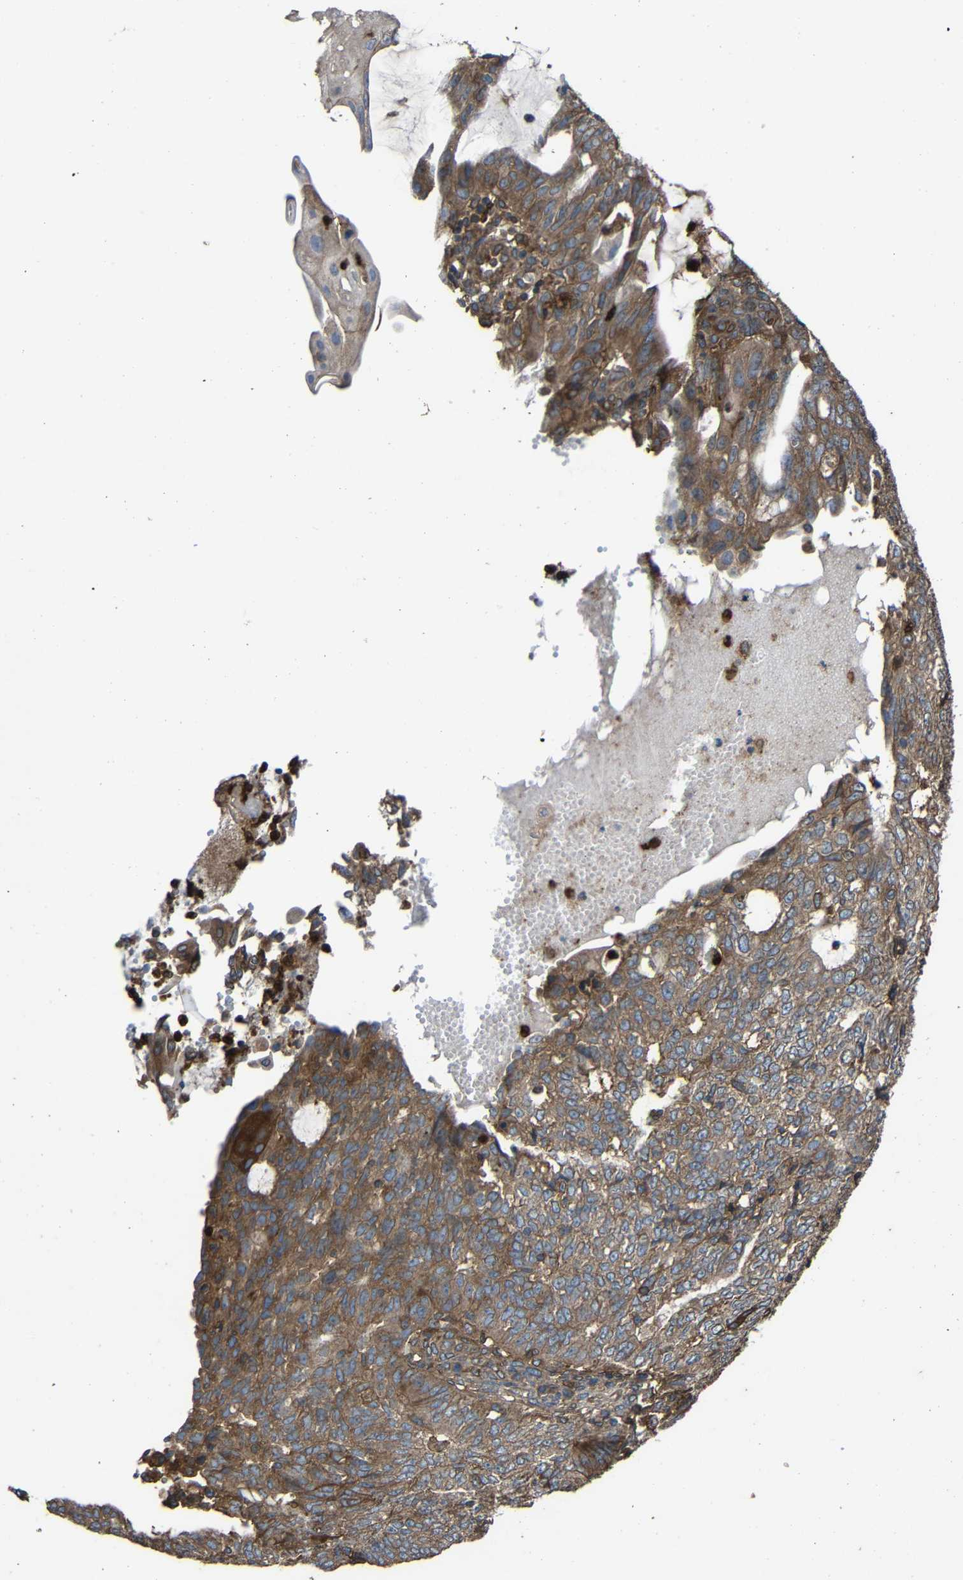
{"staining": {"intensity": "moderate", "quantity": ">75%", "location": "cytoplasmic/membranous"}, "tissue": "endometrial cancer", "cell_type": "Tumor cells", "image_type": "cancer", "snomed": [{"axis": "morphology", "description": "Adenocarcinoma, NOS"}, {"axis": "topography", "description": "Endometrium"}], "caption": "The image exhibits staining of endometrial cancer, revealing moderate cytoplasmic/membranous protein expression (brown color) within tumor cells.", "gene": "TREM2", "patient": {"sex": "female", "age": 32}}